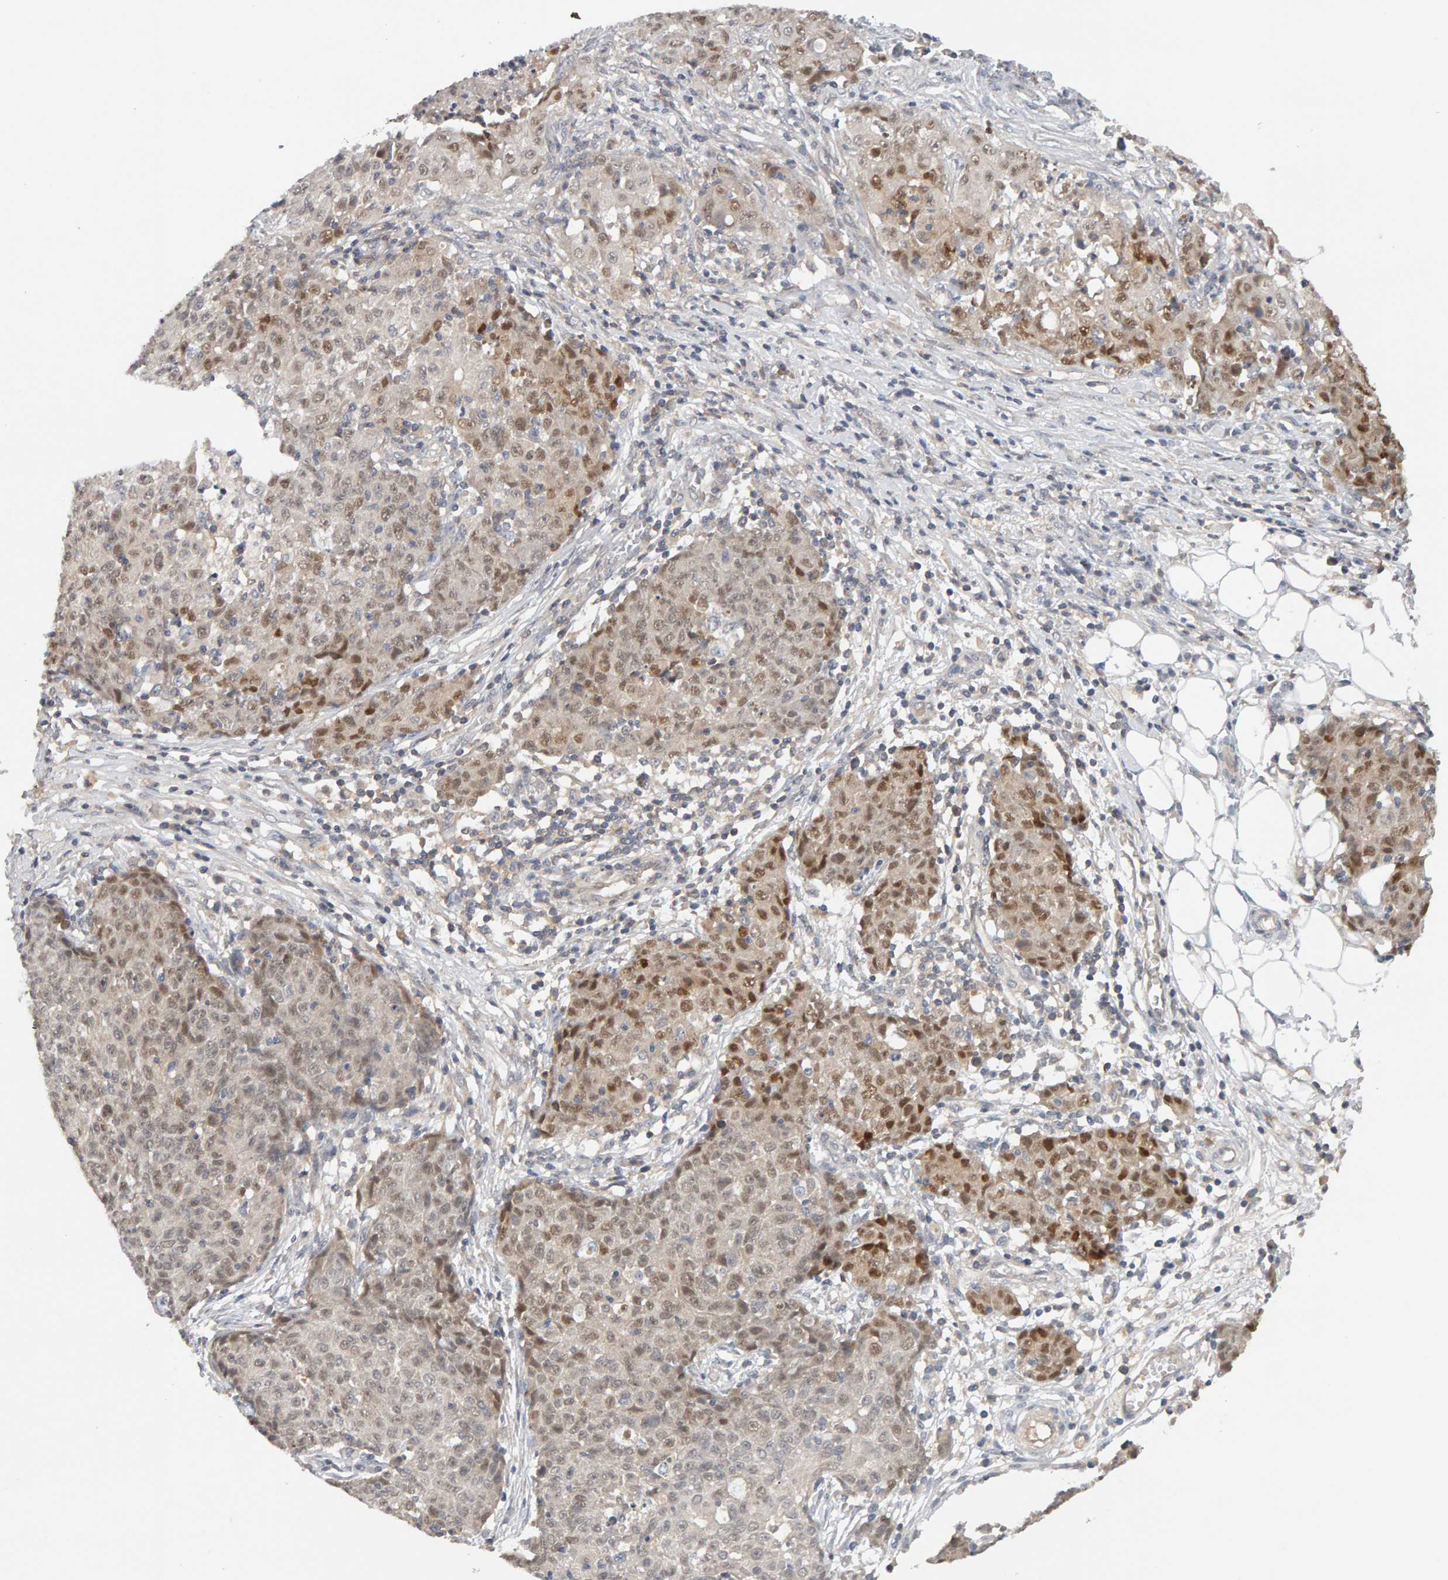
{"staining": {"intensity": "weak", "quantity": ">75%", "location": "cytoplasmic/membranous,nuclear"}, "tissue": "ovarian cancer", "cell_type": "Tumor cells", "image_type": "cancer", "snomed": [{"axis": "morphology", "description": "Carcinoma, endometroid"}, {"axis": "topography", "description": "Ovary"}], "caption": "Human ovarian endometroid carcinoma stained for a protein (brown) reveals weak cytoplasmic/membranous and nuclear positive staining in approximately >75% of tumor cells.", "gene": "NUDCD1", "patient": {"sex": "female", "age": 42}}